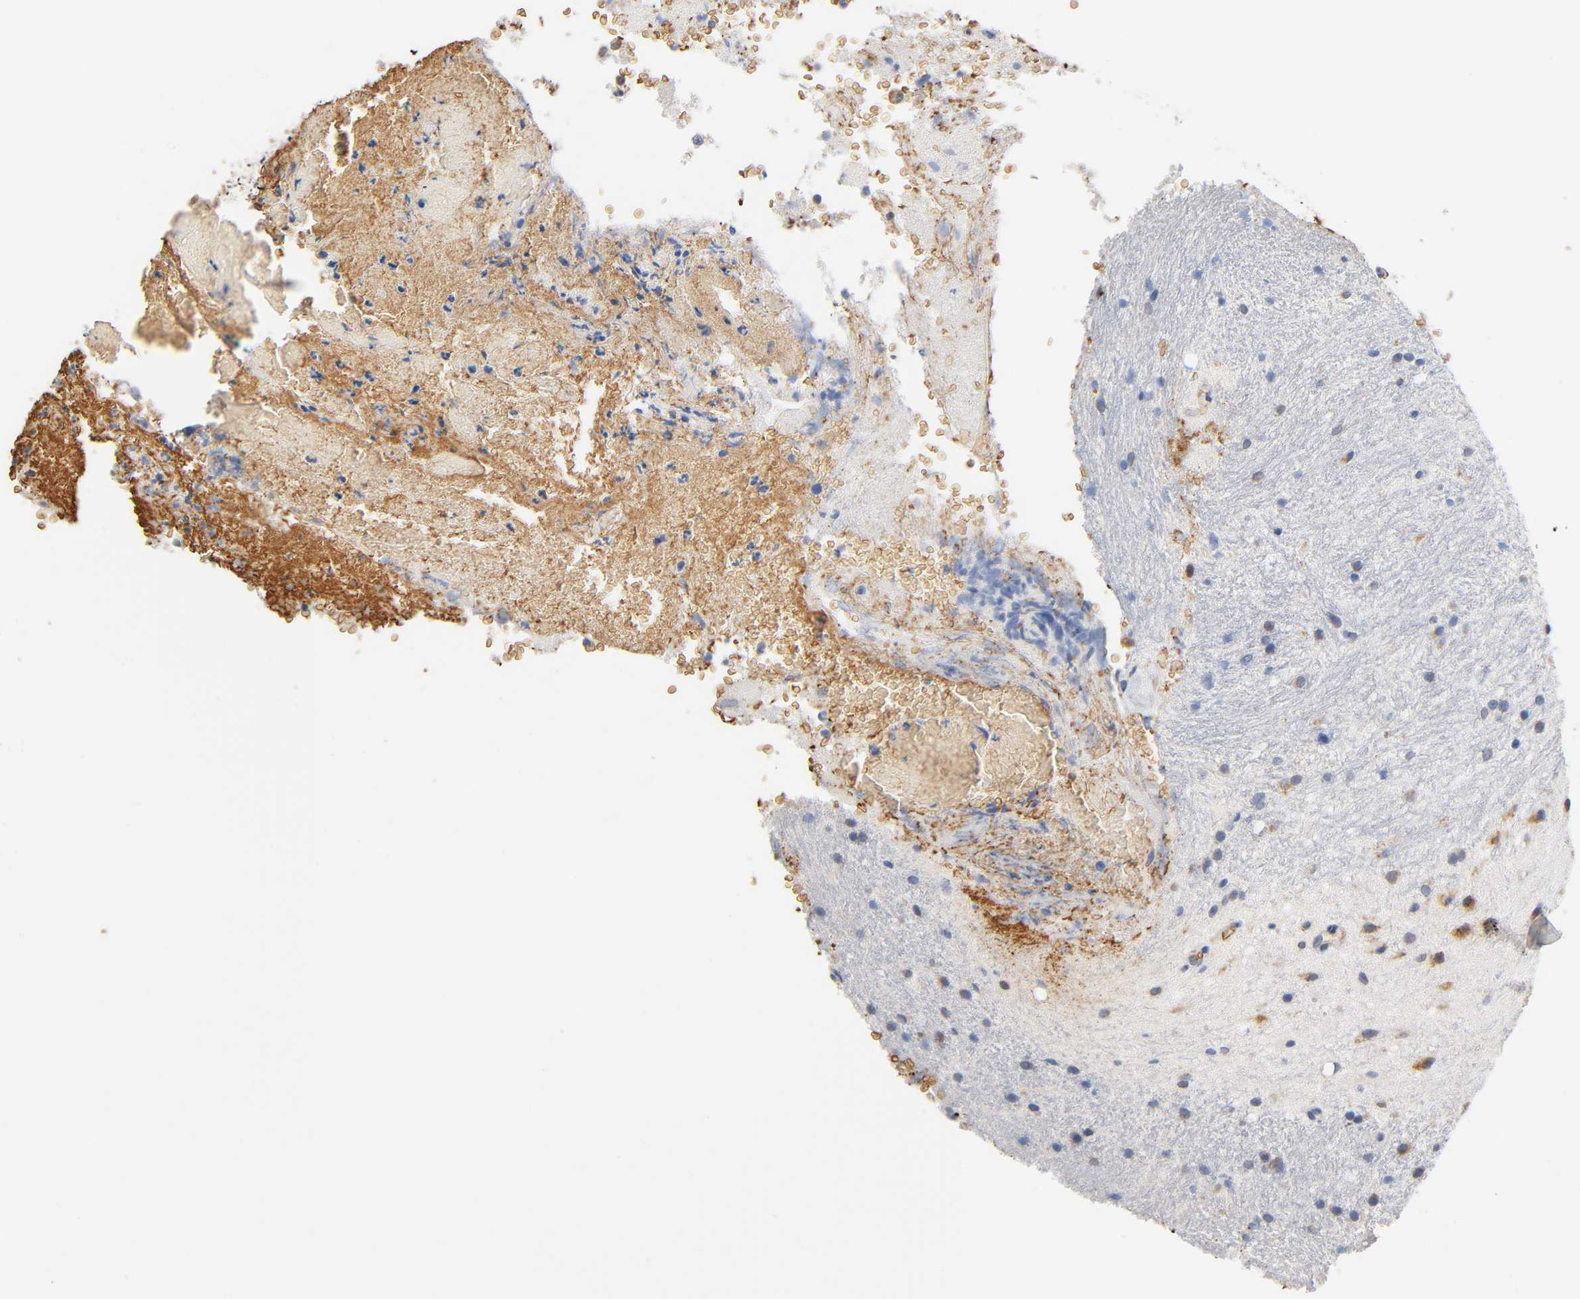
{"staining": {"intensity": "moderate", "quantity": "25%-75%", "location": "cytoplasmic/membranous"}, "tissue": "glioma", "cell_type": "Tumor cells", "image_type": "cancer", "snomed": [{"axis": "morphology", "description": "Normal tissue, NOS"}, {"axis": "morphology", "description": "Glioma, malignant, High grade"}, {"axis": "topography", "description": "Cerebral cortex"}], "caption": "Immunohistochemical staining of human glioma reveals moderate cytoplasmic/membranous protein positivity in about 25%-75% of tumor cells. (Stains: DAB (3,3'-diaminobenzidine) in brown, nuclei in blue, Microscopy: brightfield microscopy at high magnification).", "gene": "UCKL1", "patient": {"sex": "male", "age": 56}}